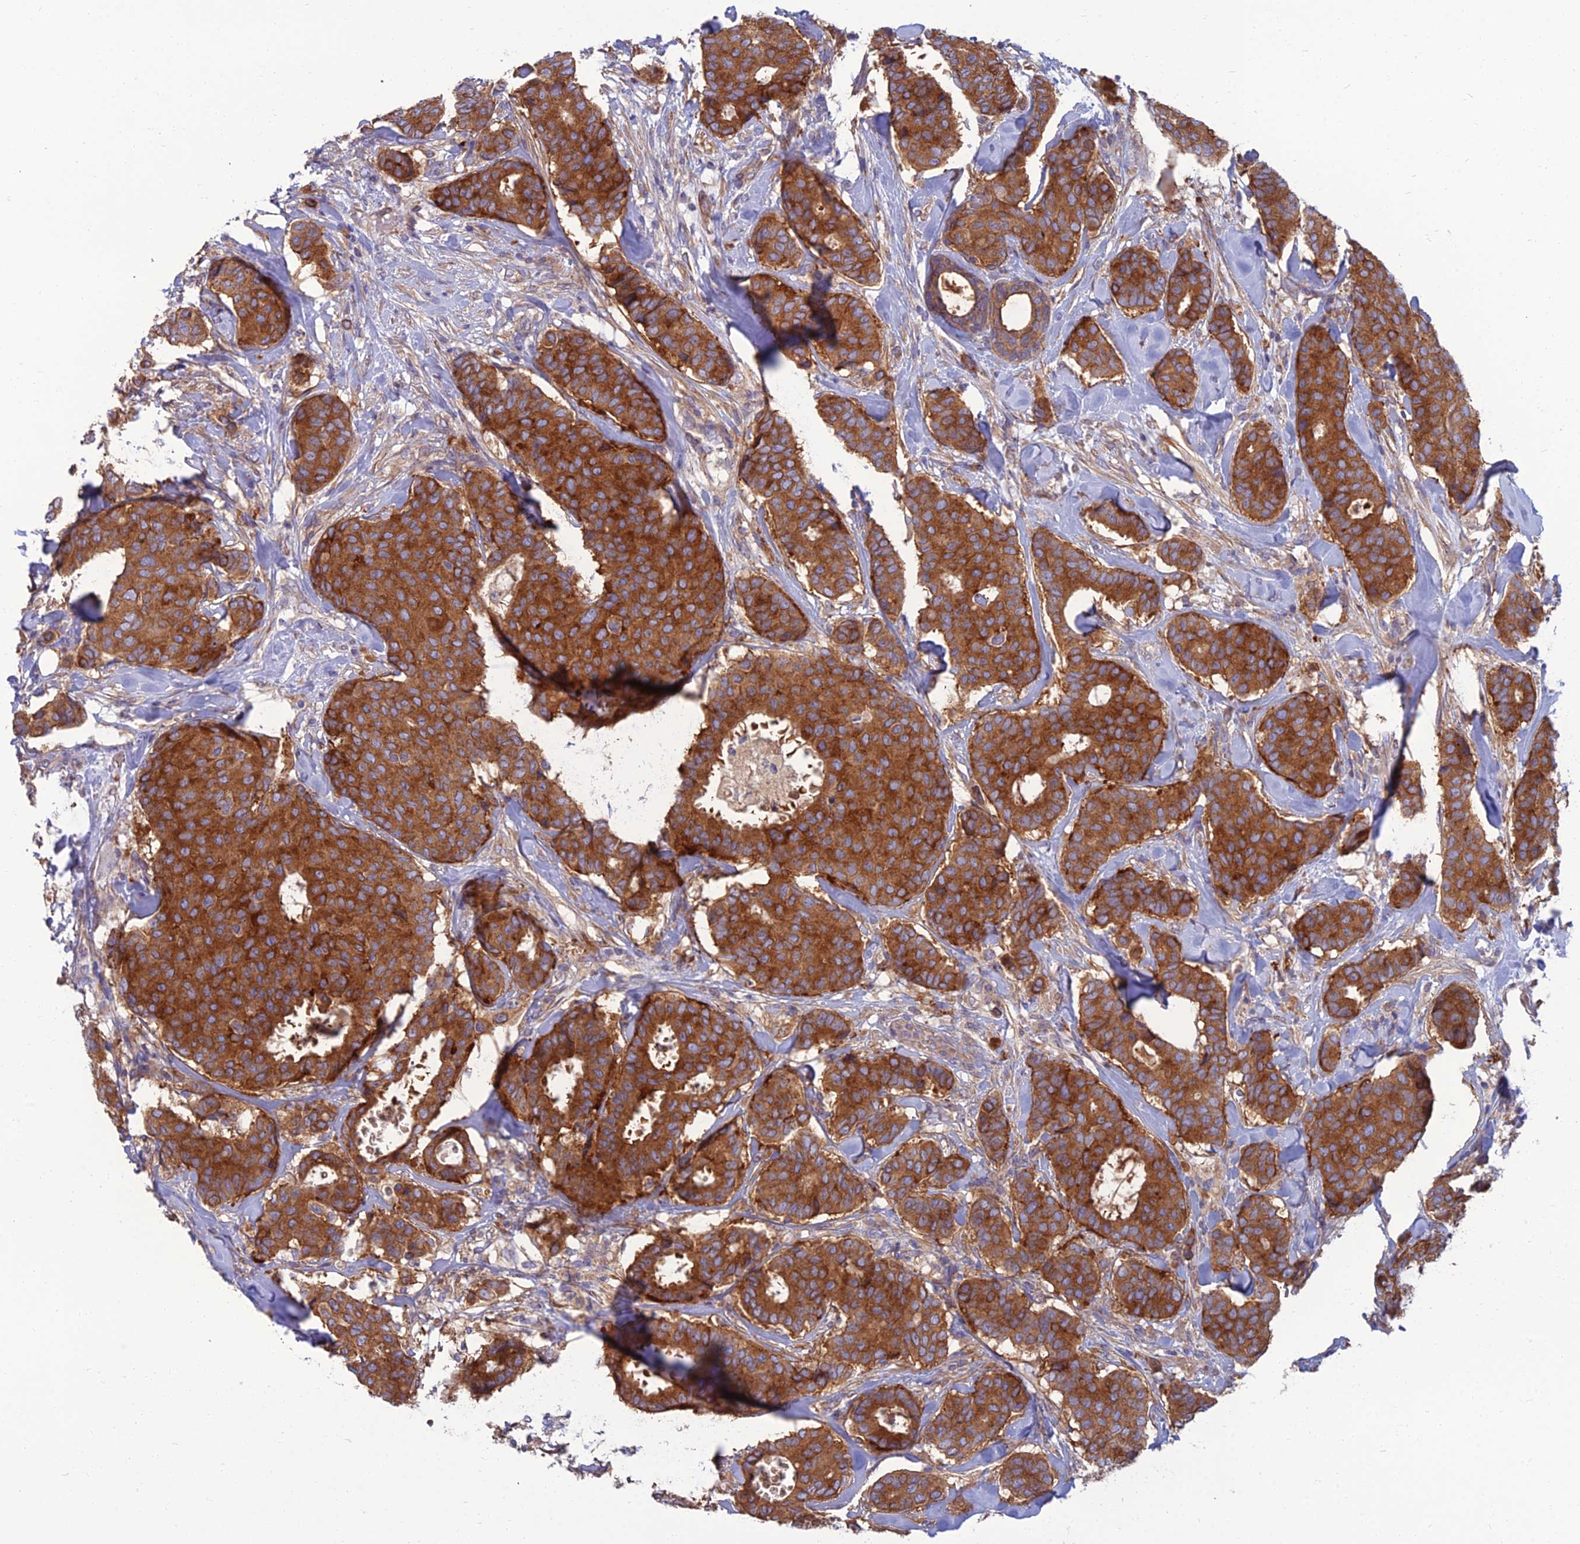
{"staining": {"intensity": "strong", "quantity": ">75%", "location": "cytoplasmic/membranous"}, "tissue": "breast cancer", "cell_type": "Tumor cells", "image_type": "cancer", "snomed": [{"axis": "morphology", "description": "Duct carcinoma"}, {"axis": "topography", "description": "Breast"}], "caption": "DAB immunohistochemical staining of human breast cancer (invasive ductal carcinoma) exhibits strong cytoplasmic/membranous protein expression in approximately >75% of tumor cells. (Brightfield microscopy of DAB IHC at high magnification).", "gene": "WDR24", "patient": {"sex": "female", "age": 75}}